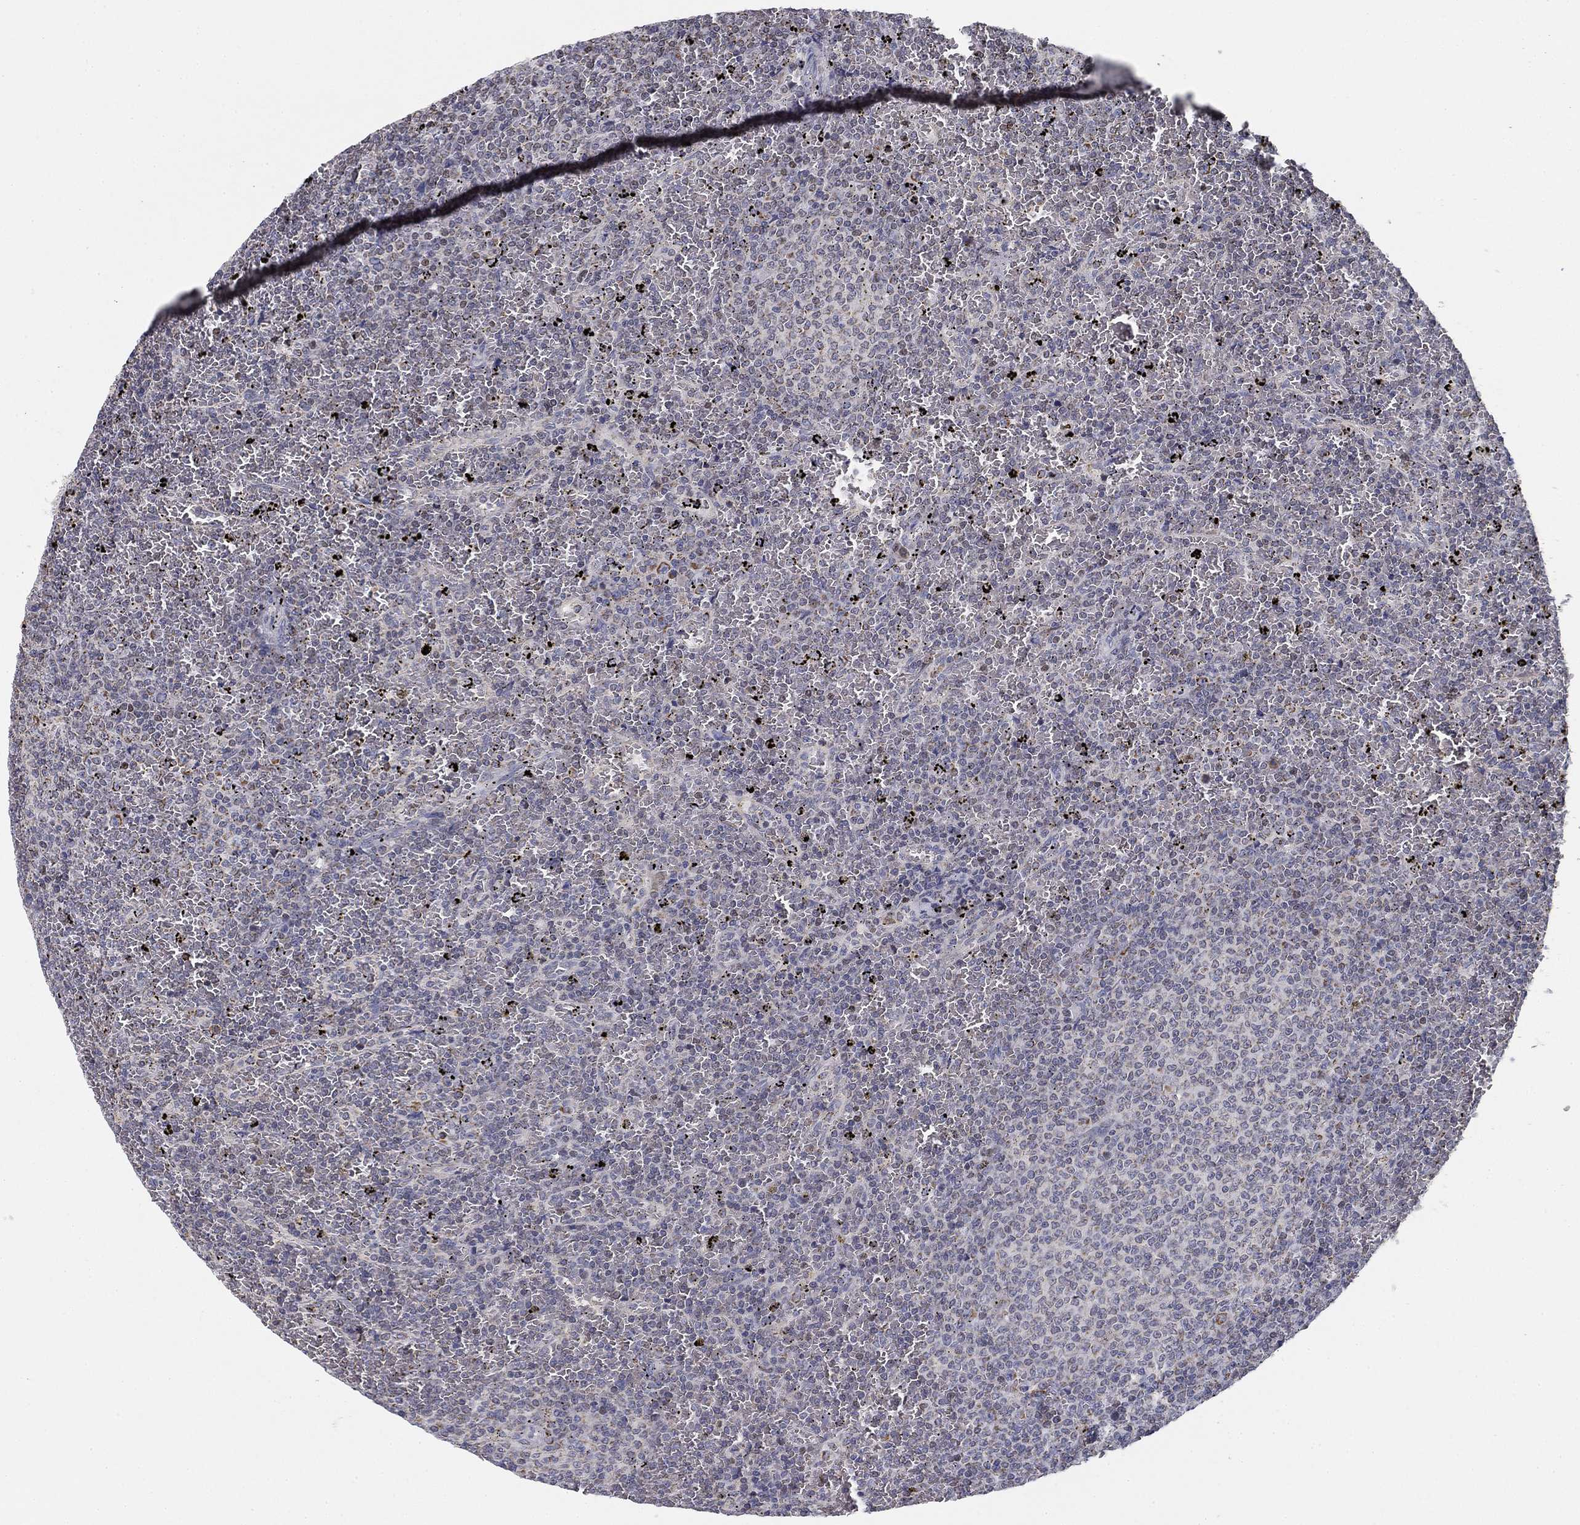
{"staining": {"intensity": "negative", "quantity": "none", "location": "none"}, "tissue": "lymphoma", "cell_type": "Tumor cells", "image_type": "cancer", "snomed": [{"axis": "morphology", "description": "Malignant lymphoma, non-Hodgkin's type, Low grade"}, {"axis": "topography", "description": "Spleen"}], "caption": "This is a micrograph of immunohistochemistry (IHC) staining of malignant lymphoma, non-Hodgkin's type (low-grade), which shows no staining in tumor cells.", "gene": "SLC2A9", "patient": {"sex": "female", "age": 77}}